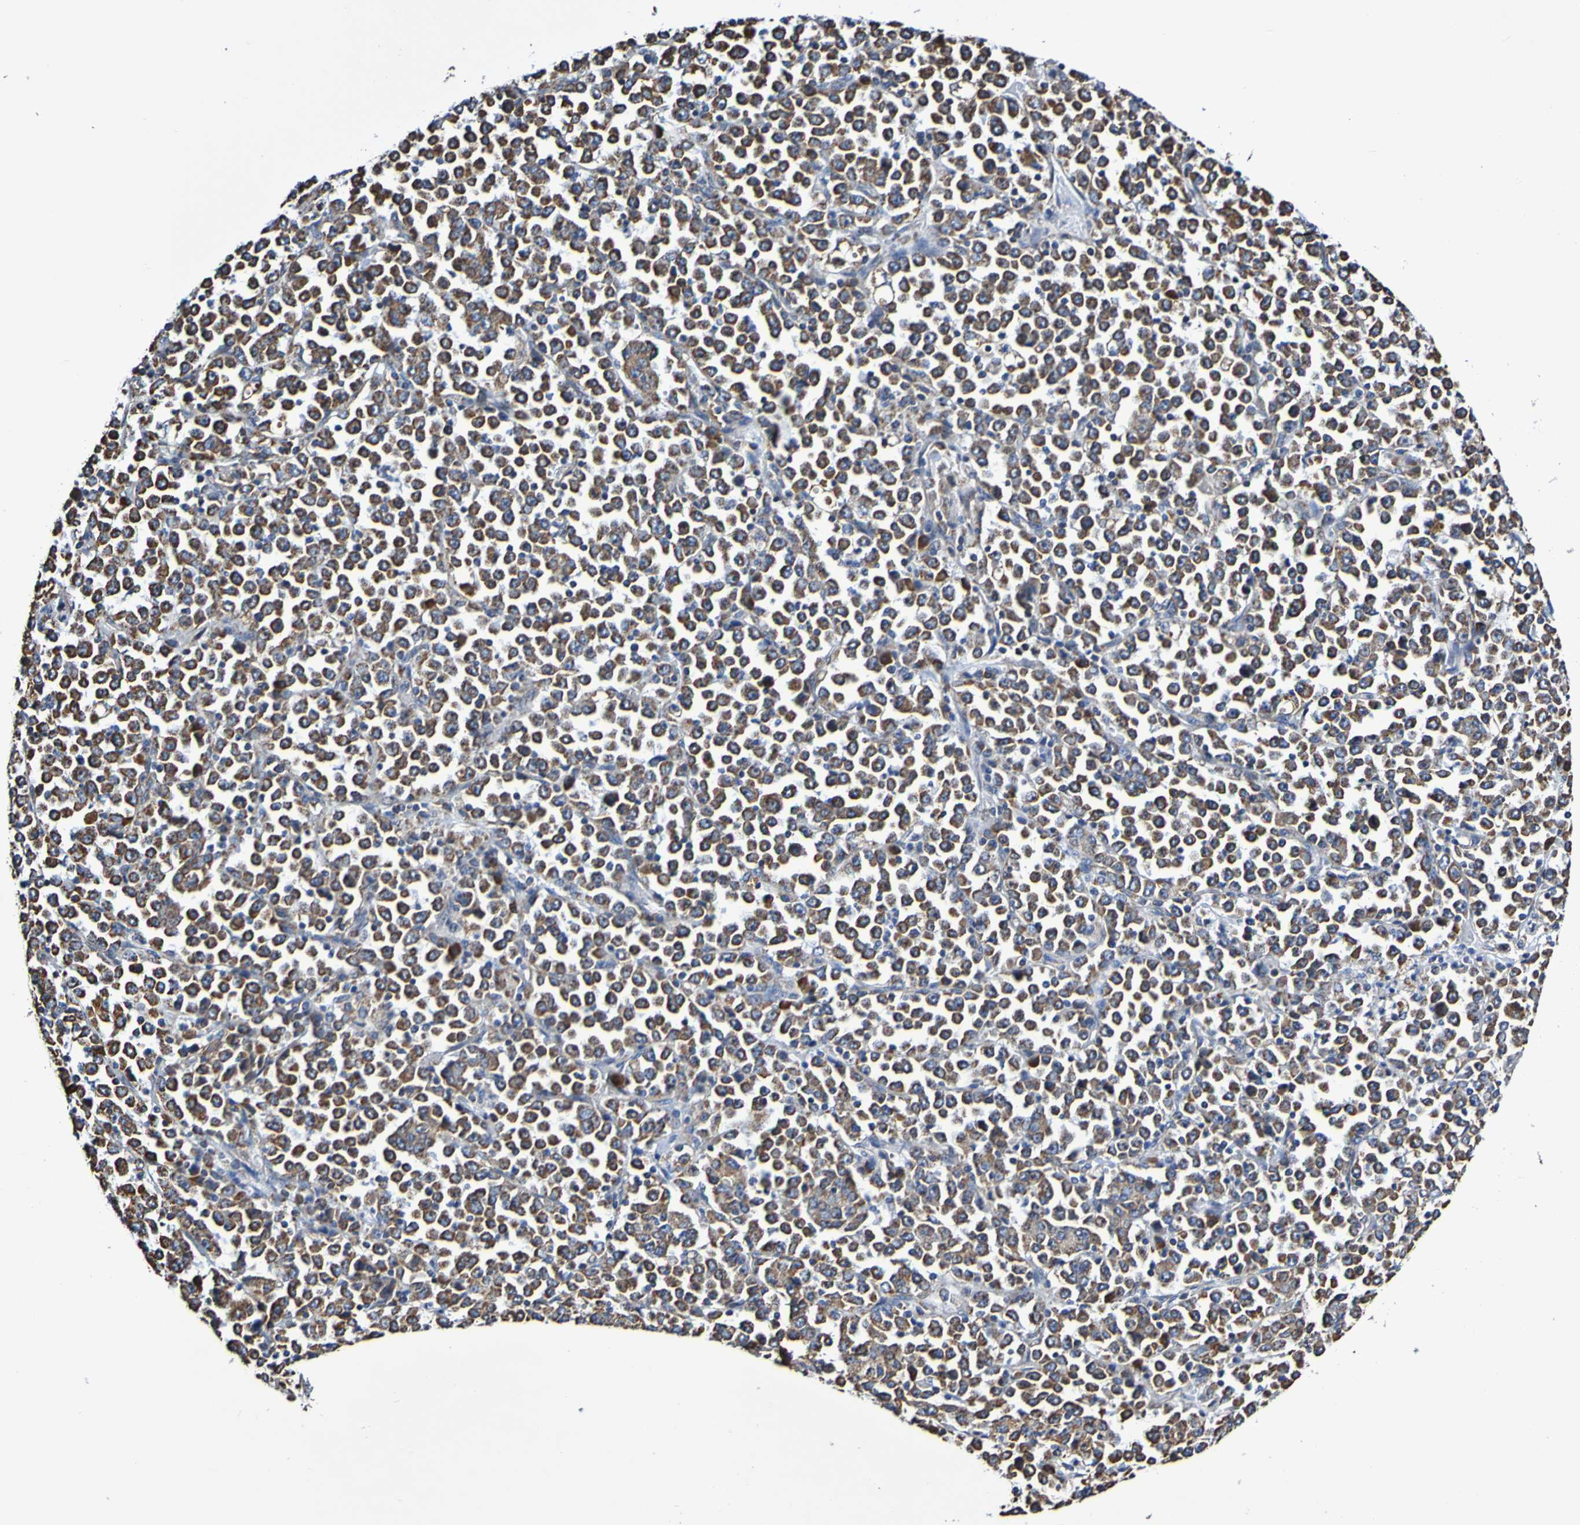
{"staining": {"intensity": "strong", "quantity": ">75%", "location": "cytoplasmic/membranous"}, "tissue": "stomach cancer", "cell_type": "Tumor cells", "image_type": "cancer", "snomed": [{"axis": "morphology", "description": "Normal tissue, NOS"}, {"axis": "morphology", "description": "Adenocarcinoma, NOS"}, {"axis": "topography", "description": "Stomach, upper"}, {"axis": "topography", "description": "Stomach"}], "caption": "Protein expression by immunohistochemistry (IHC) reveals strong cytoplasmic/membranous expression in approximately >75% of tumor cells in adenocarcinoma (stomach). (DAB (3,3'-diaminobenzidine) IHC, brown staining for protein, blue staining for nuclei).", "gene": "IL18R1", "patient": {"sex": "male", "age": 59}}